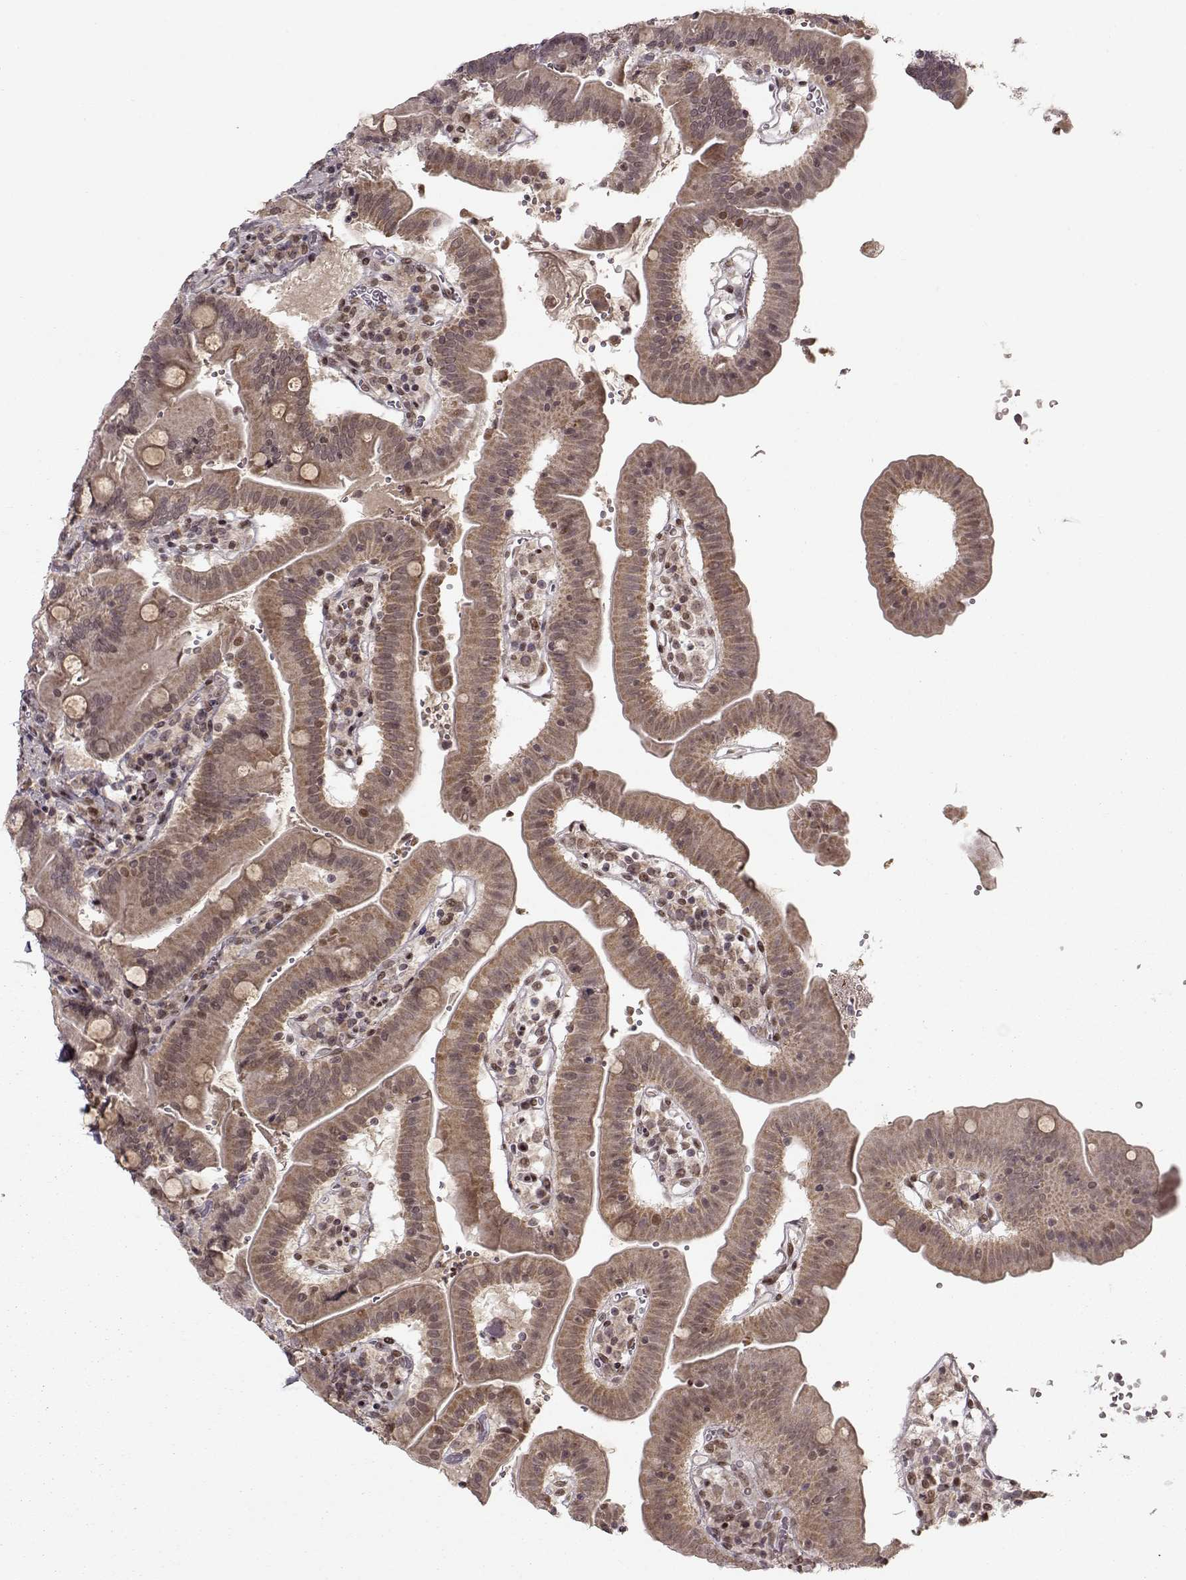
{"staining": {"intensity": "weak", "quantity": ">75%", "location": "cytoplasmic/membranous,nuclear"}, "tissue": "duodenum", "cell_type": "Glandular cells", "image_type": "normal", "snomed": [{"axis": "morphology", "description": "Normal tissue, NOS"}, {"axis": "topography", "description": "Duodenum"}], "caption": "Normal duodenum demonstrates weak cytoplasmic/membranous,nuclear staining in about >75% of glandular cells, visualized by immunohistochemistry.", "gene": "RAI1", "patient": {"sex": "female", "age": 62}}